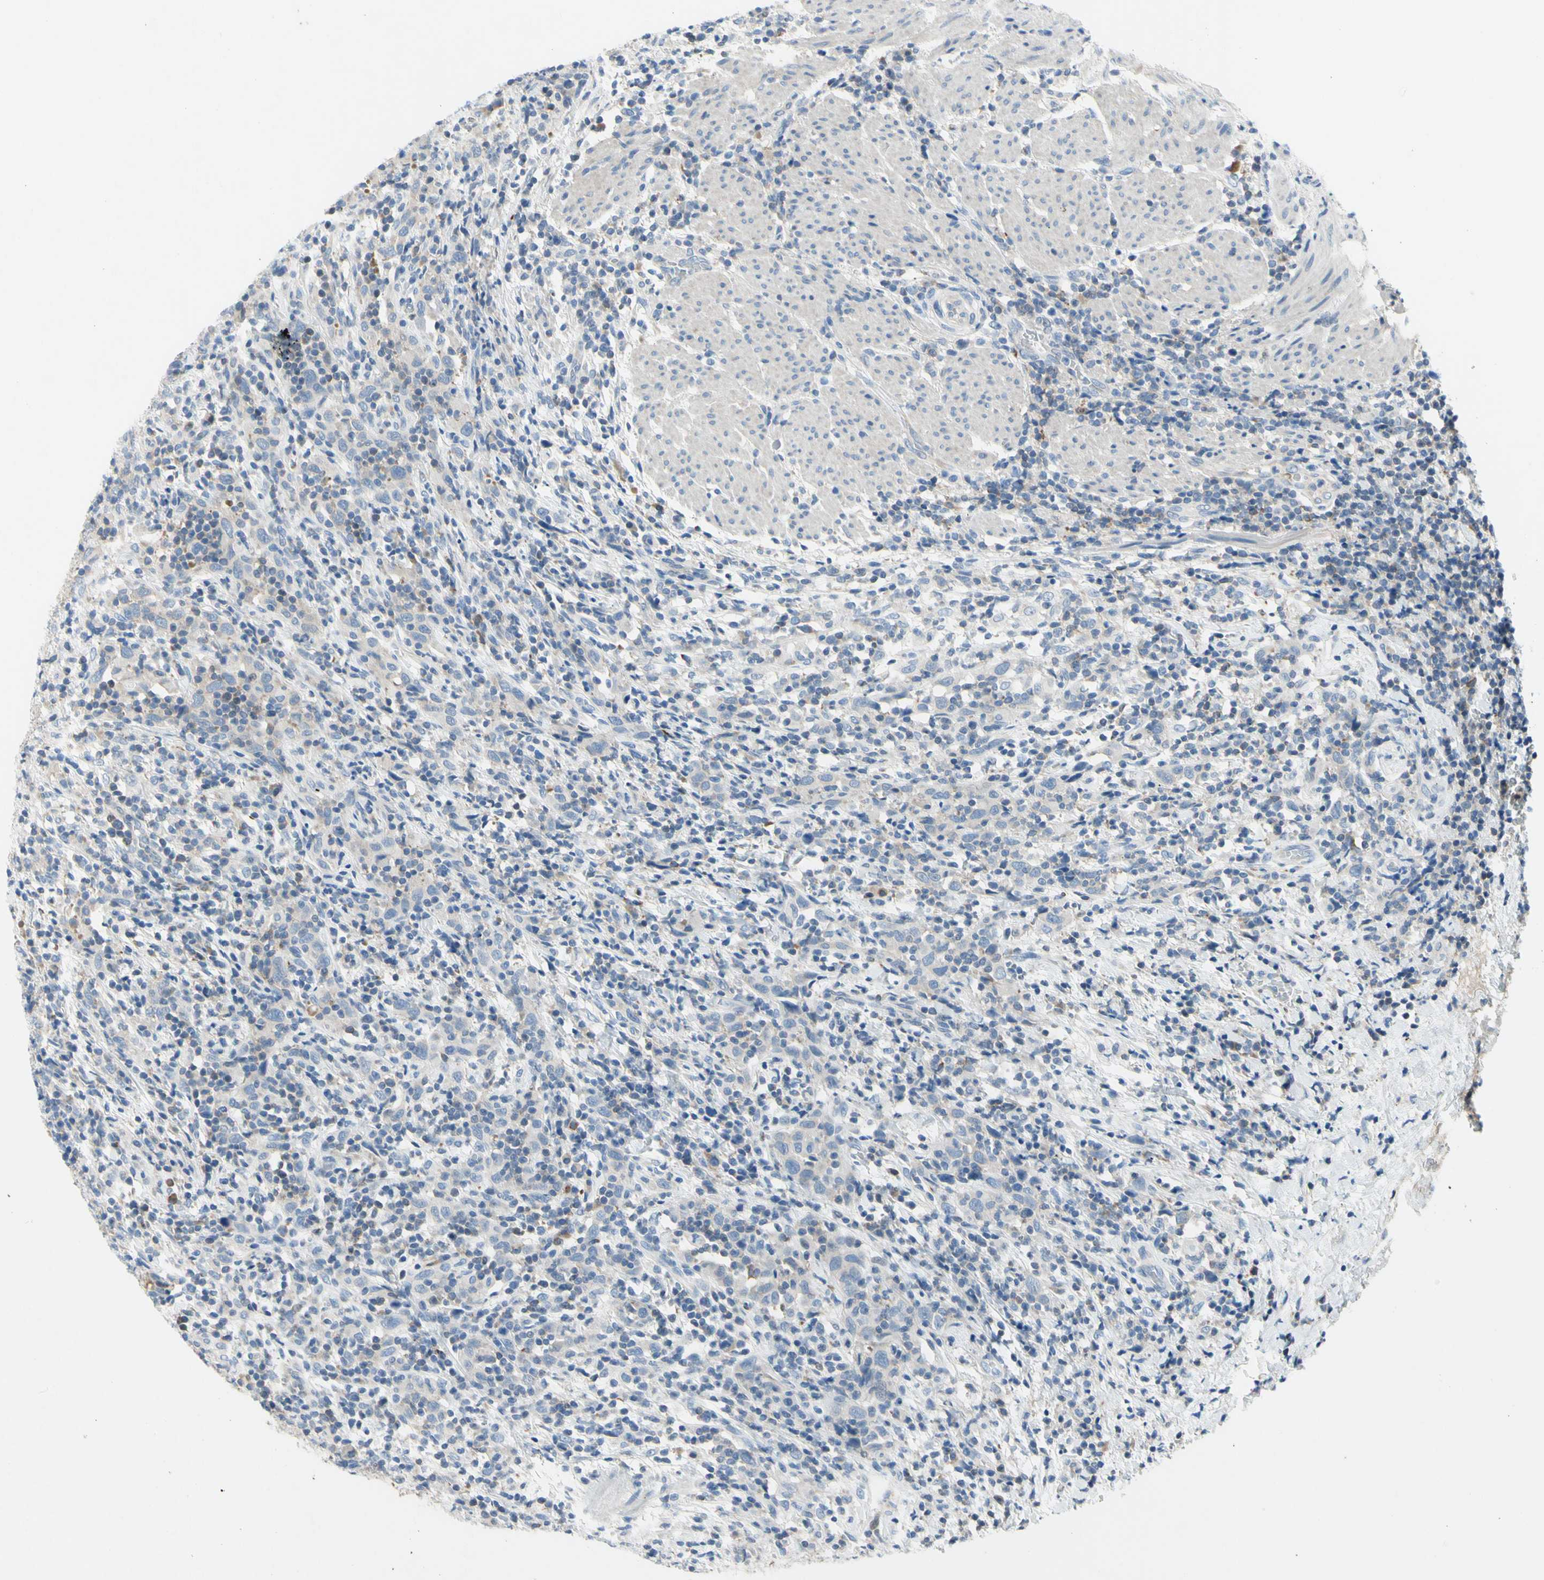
{"staining": {"intensity": "negative", "quantity": "none", "location": "none"}, "tissue": "urothelial cancer", "cell_type": "Tumor cells", "image_type": "cancer", "snomed": [{"axis": "morphology", "description": "Urothelial carcinoma, High grade"}, {"axis": "topography", "description": "Urinary bladder"}], "caption": "This is a image of immunohistochemistry staining of urothelial carcinoma (high-grade), which shows no positivity in tumor cells. The staining was performed using DAB (3,3'-diaminobenzidine) to visualize the protein expression in brown, while the nuclei were stained in blue with hematoxylin (Magnification: 20x).", "gene": "MUC1", "patient": {"sex": "male", "age": 61}}